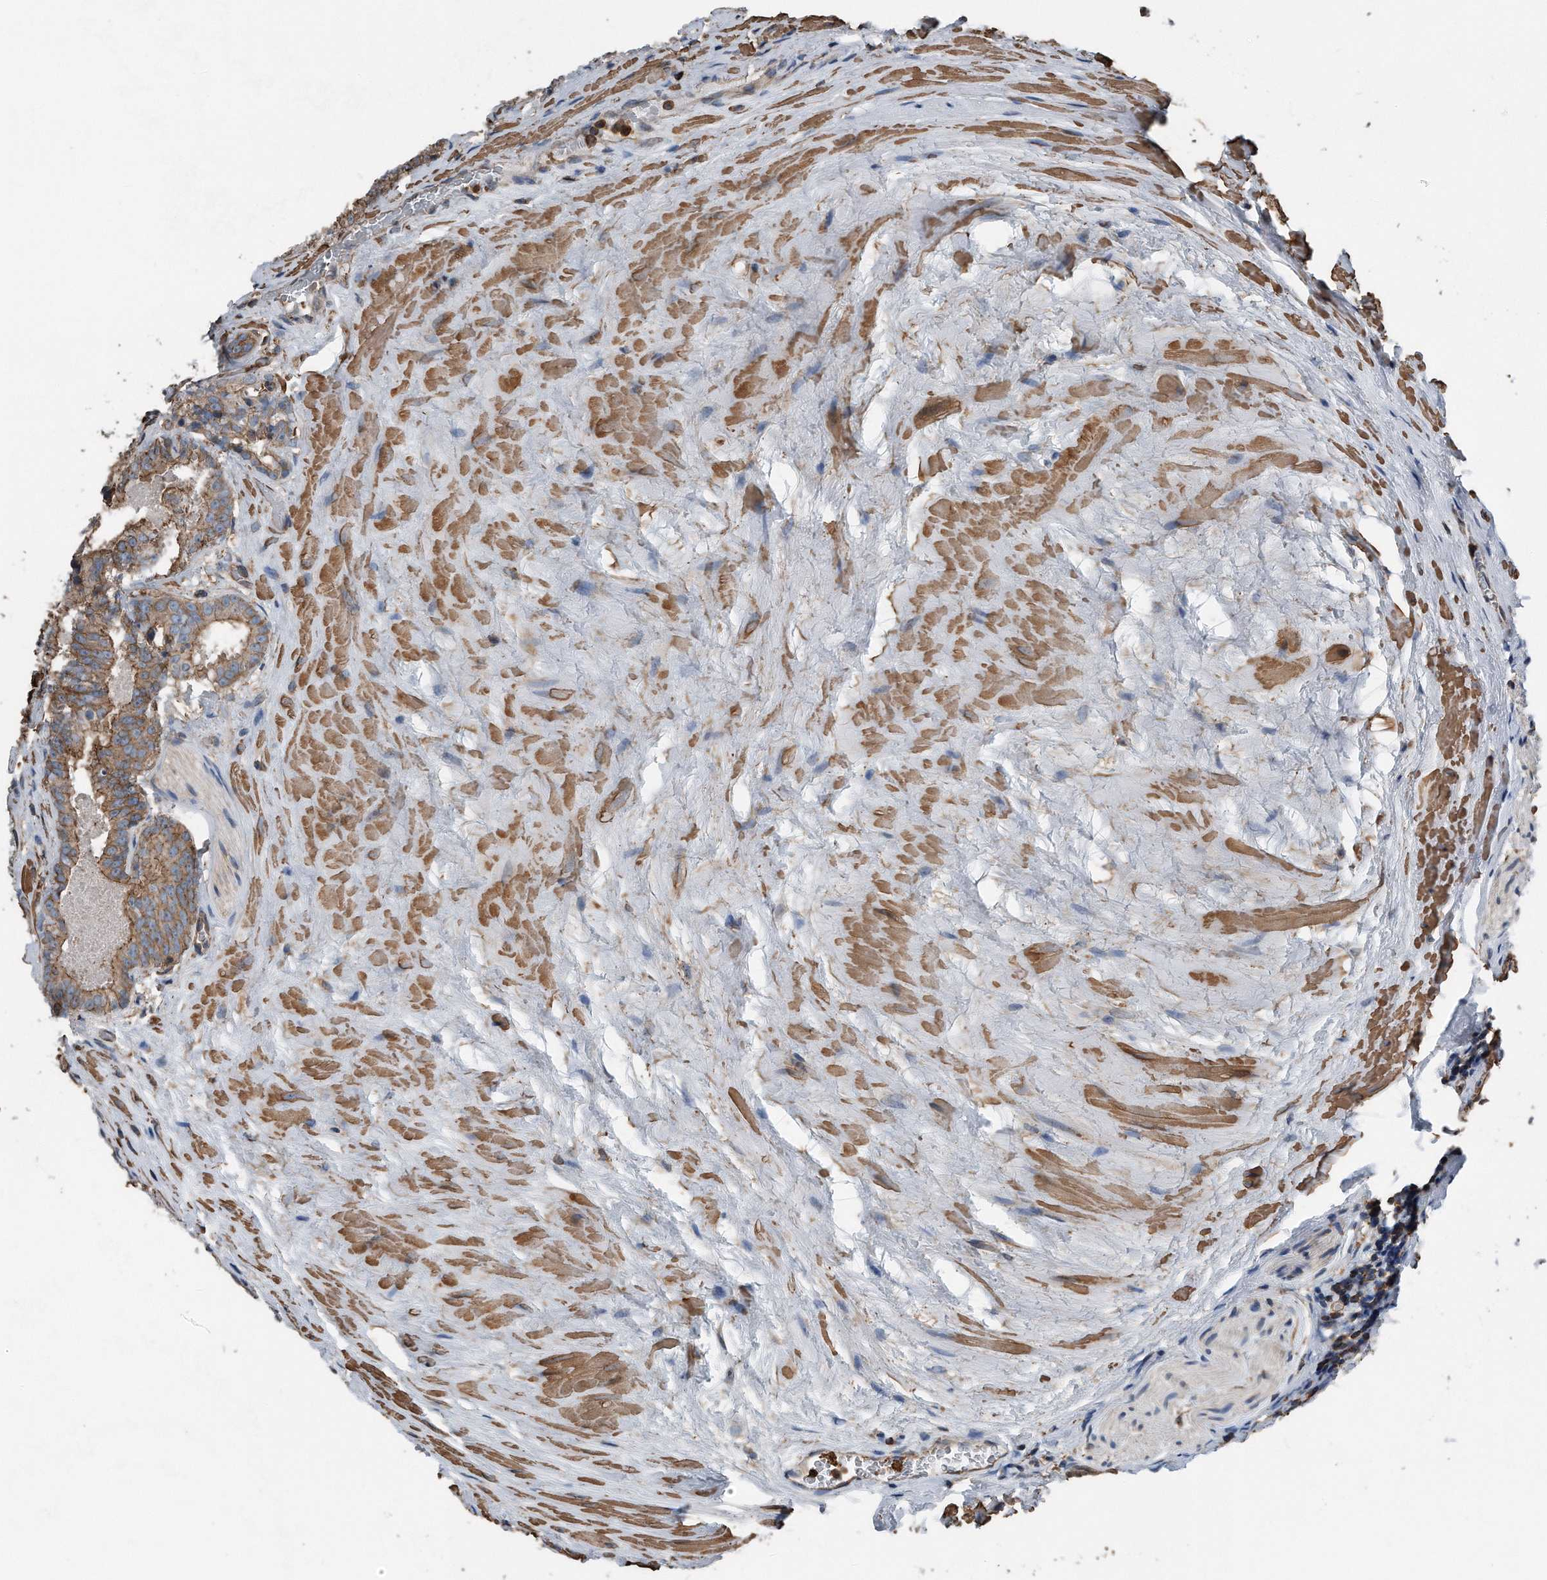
{"staining": {"intensity": "moderate", "quantity": ">75%", "location": "cytoplasmic/membranous"}, "tissue": "prostate cancer", "cell_type": "Tumor cells", "image_type": "cancer", "snomed": [{"axis": "morphology", "description": "Adenocarcinoma, High grade"}, {"axis": "topography", "description": "Prostate"}], "caption": "Tumor cells exhibit medium levels of moderate cytoplasmic/membranous positivity in about >75% of cells in human prostate cancer. (DAB IHC, brown staining for protein, blue staining for nuclei).", "gene": "RSPO3", "patient": {"sex": "male", "age": 57}}